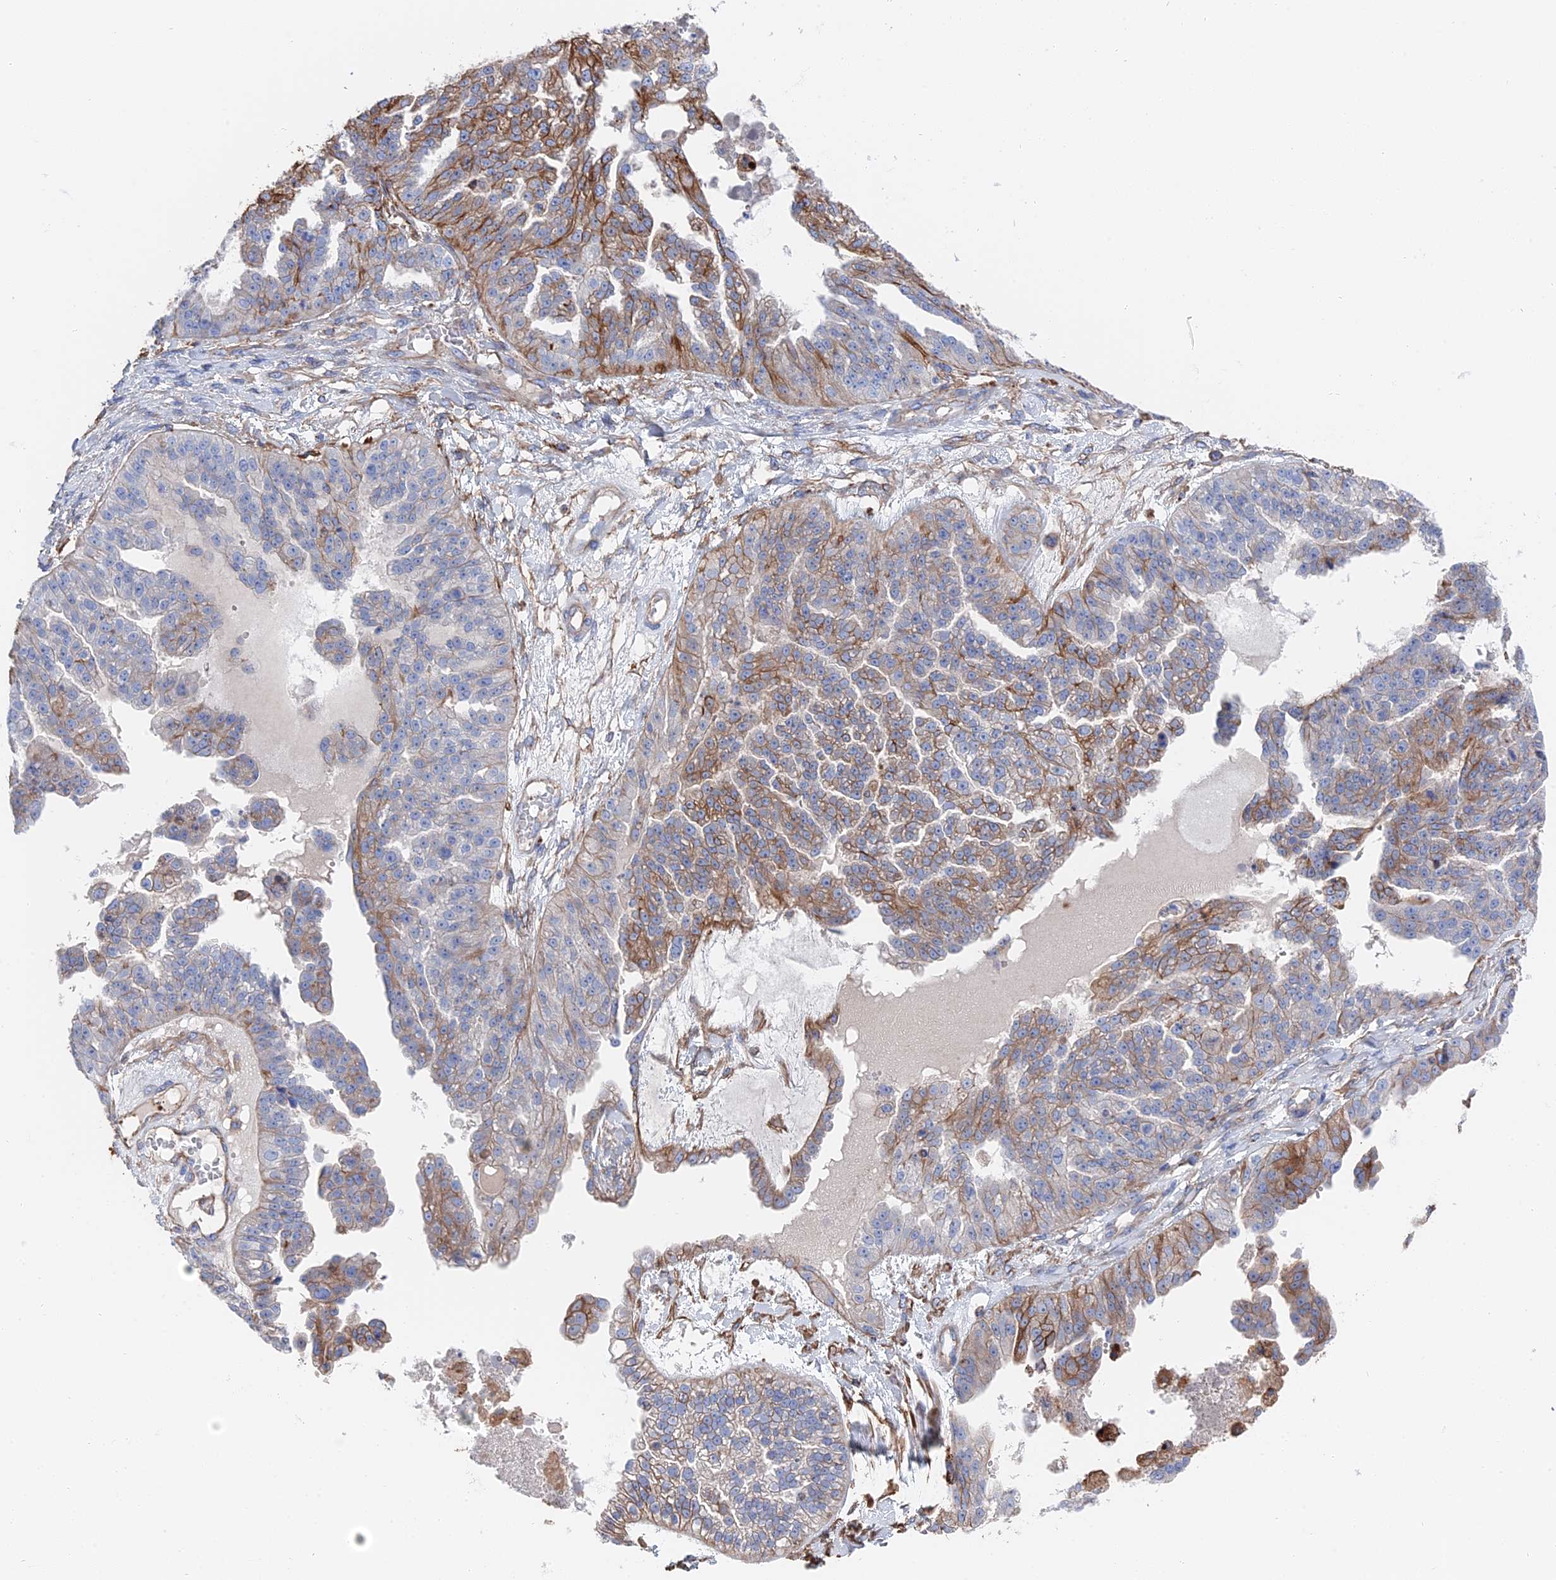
{"staining": {"intensity": "moderate", "quantity": "25%-75%", "location": "cytoplasmic/membranous"}, "tissue": "ovarian cancer", "cell_type": "Tumor cells", "image_type": "cancer", "snomed": [{"axis": "morphology", "description": "Cystadenocarcinoma, serous, NOS"}, {"axis": "topography", "description": "Ovary"}], "caption": "The micrograph shows a brown stain indicating the presence of a protein in the cytoplasmic/membranous of tumor cells in serous cystadenocarcinoma (ovarian).", "gene": "STRA6", "patient": {"sex": "female", "age": 58}}